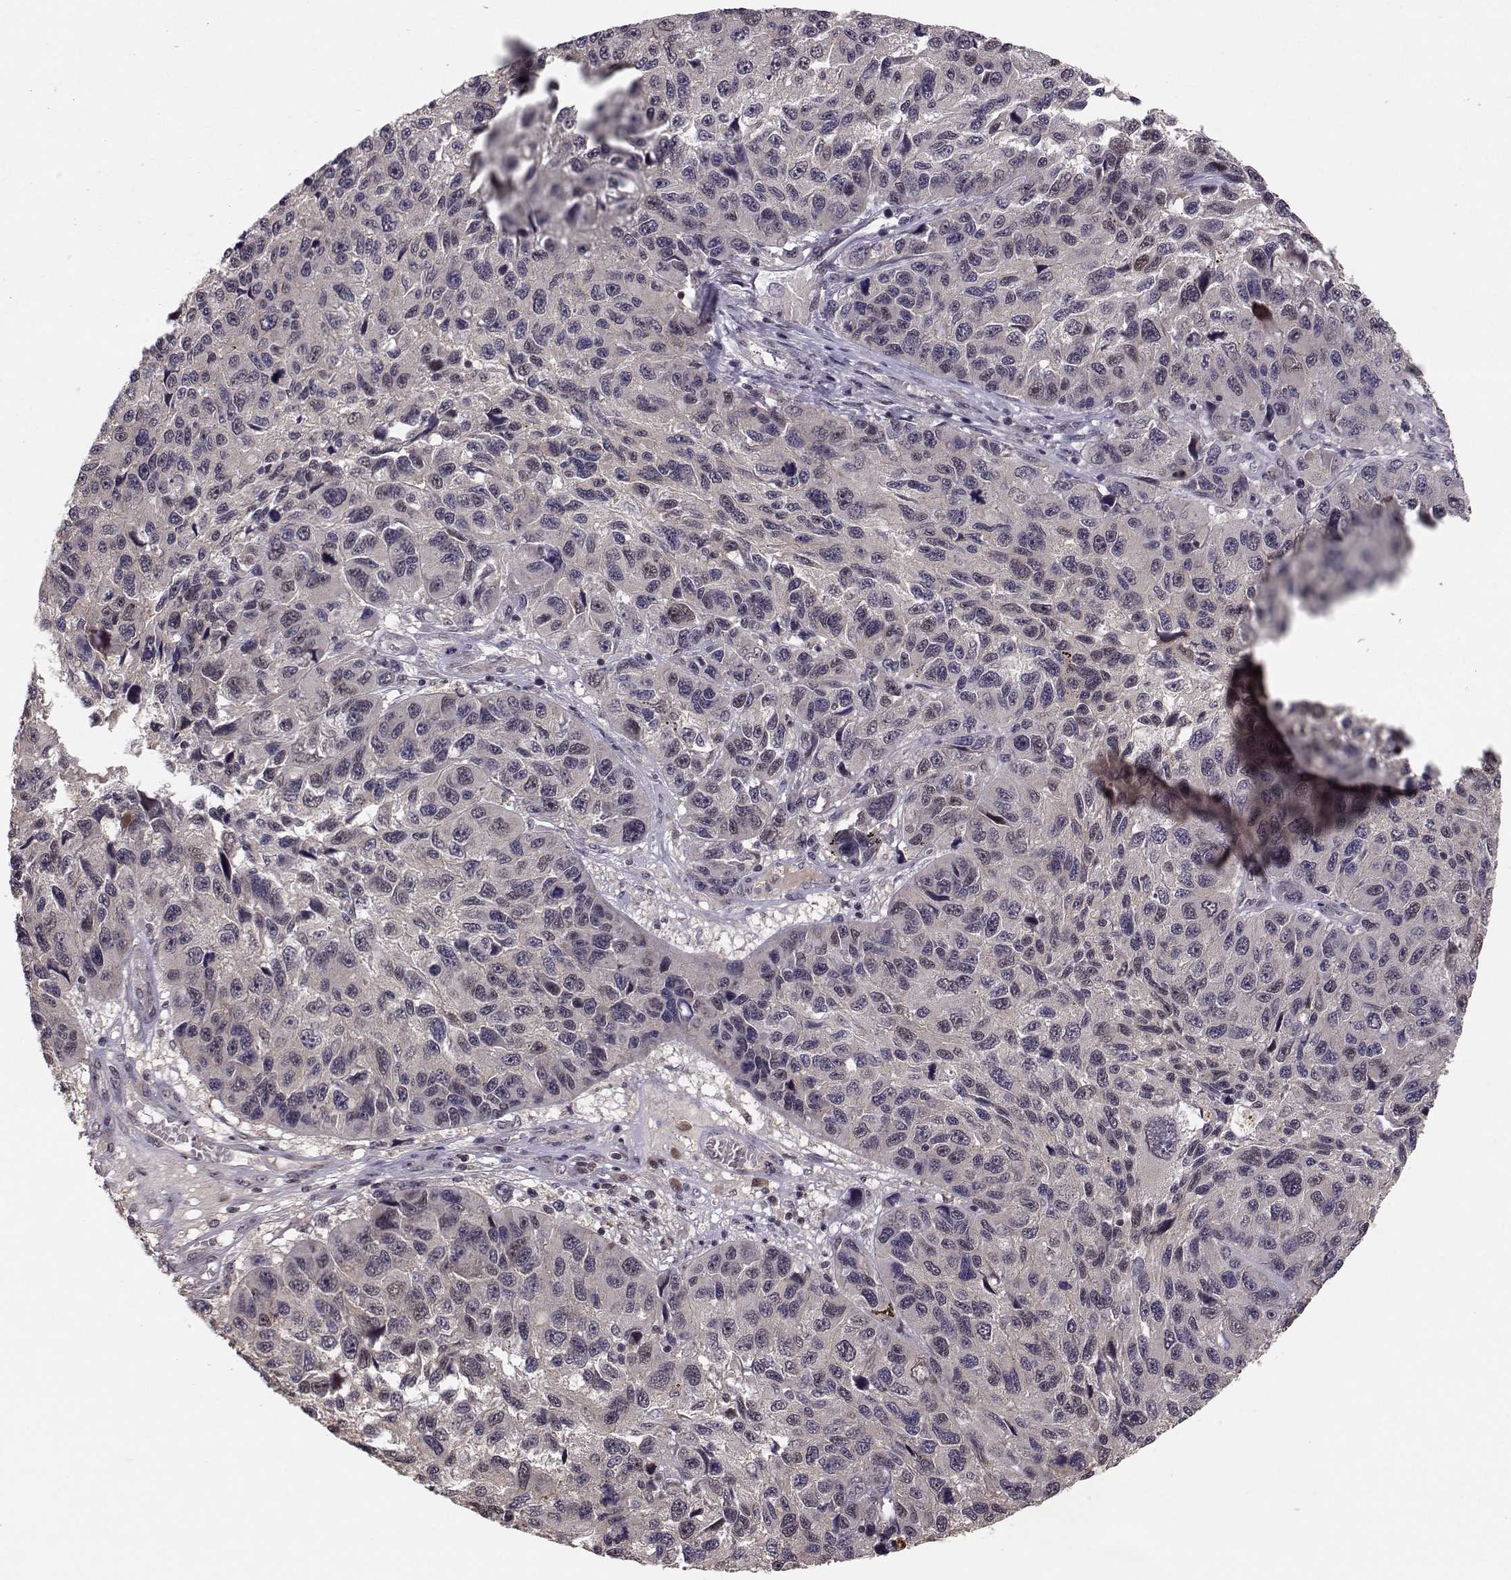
{"staining": {"intensity": "negative", "quantity": "none", "location": "none"}, "tissue": "melanoma", "cell_type": "Tumor cells", "image_type": "cancer", "snomed": [{"axis": "morphology", "description": "Malignant melanoma, NOS"}, {"axis": "topography", "description": "Skin"}], "caption": "Tumor cells show no significant protein expression in malignant melanoma.", "gene": "PLEKHG3", "patient": {"sex": "male", "age": 53}}